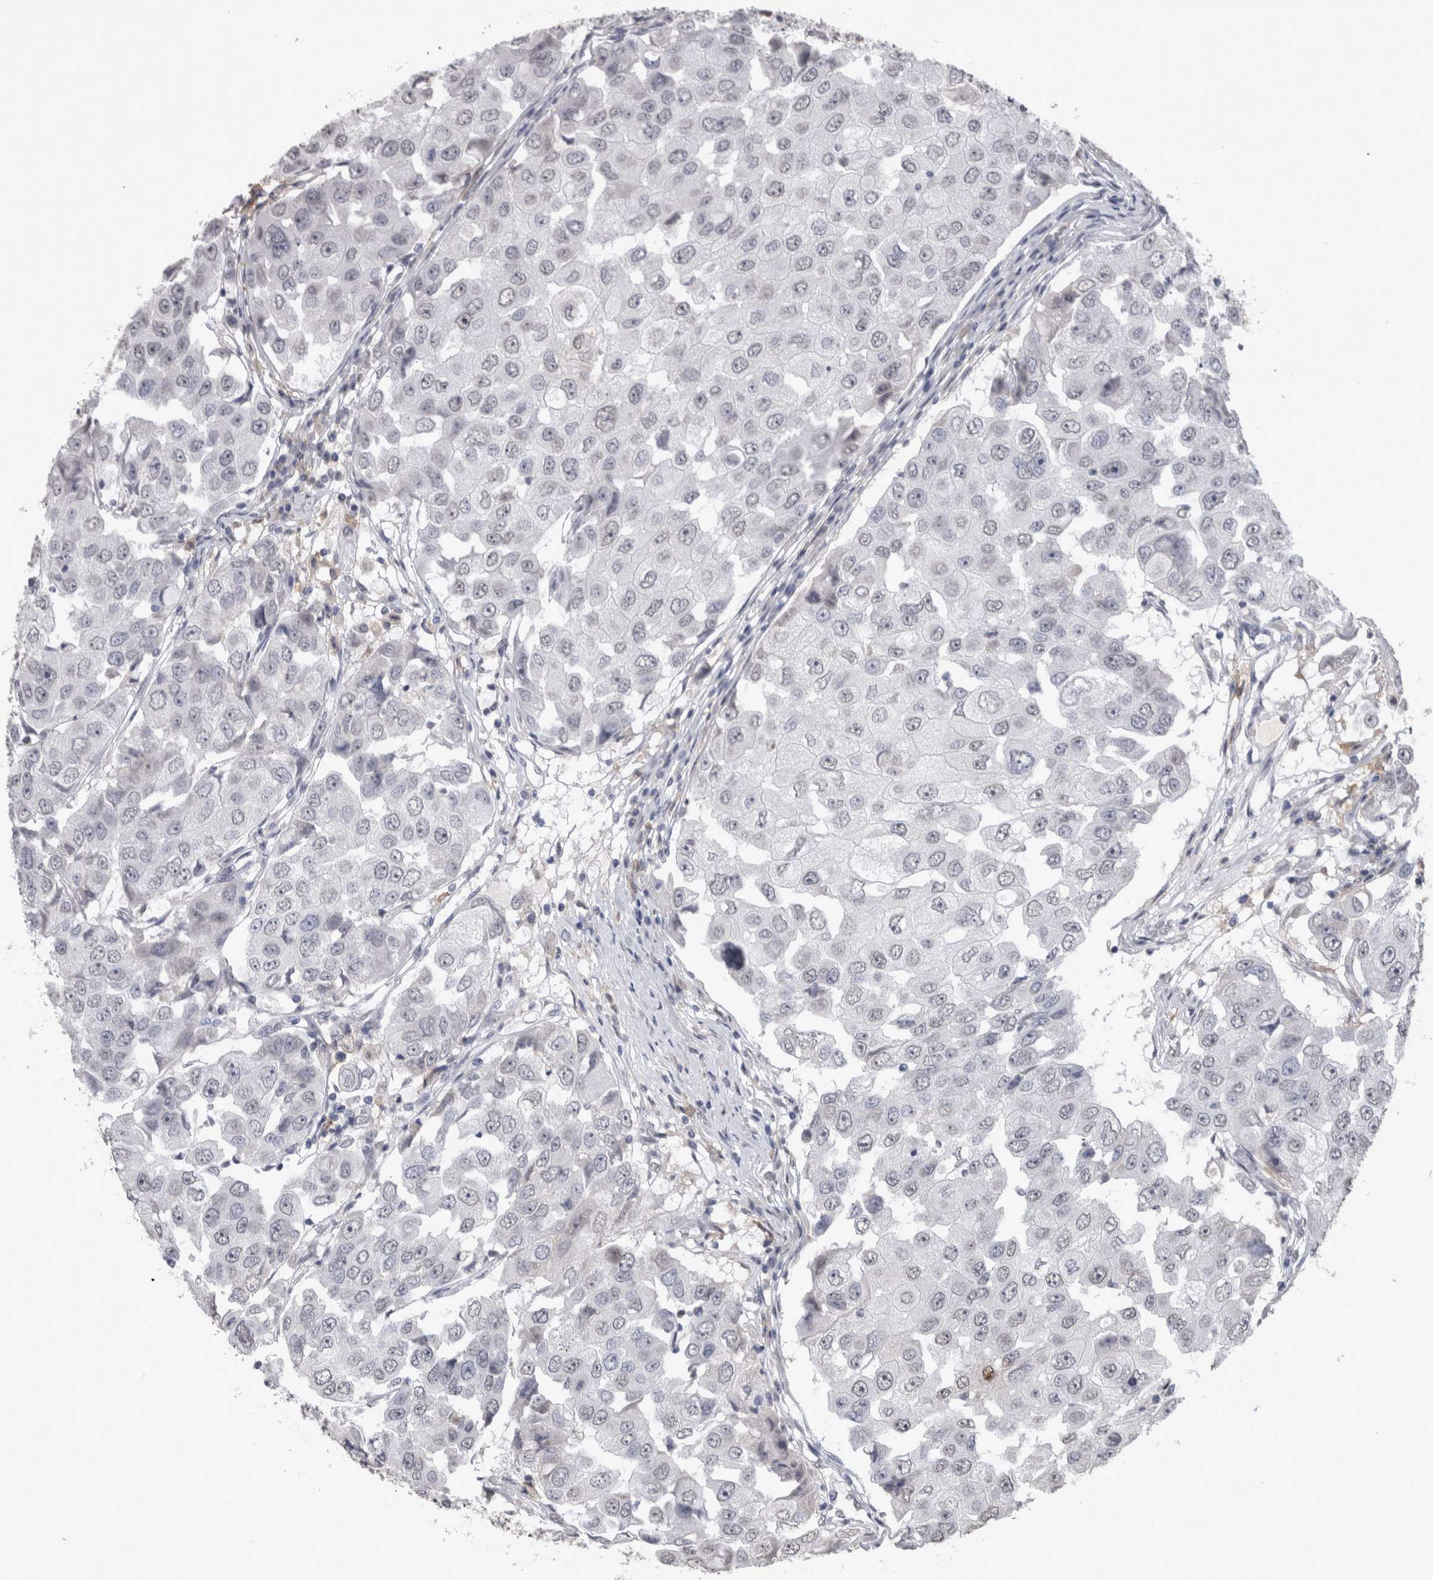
{"staining": {"intensity": "weak", "quantity": "<25%", "location": "nuclear"}, "tissue": "breast cancer", "cell_type": "Tumor cells", "image_type": "cancer", "snomed": [{"axis": "morphology", "description": "Duct carcinoma"}, {"axis": "topography", "description": "Breast"}], "caption": "An image of invasive ductal carcinoma (breast) stained for a protein displays no brown staining in tumor cells.", "gene": "PAX5", "patient": {"sex": "female", "age": 27}}